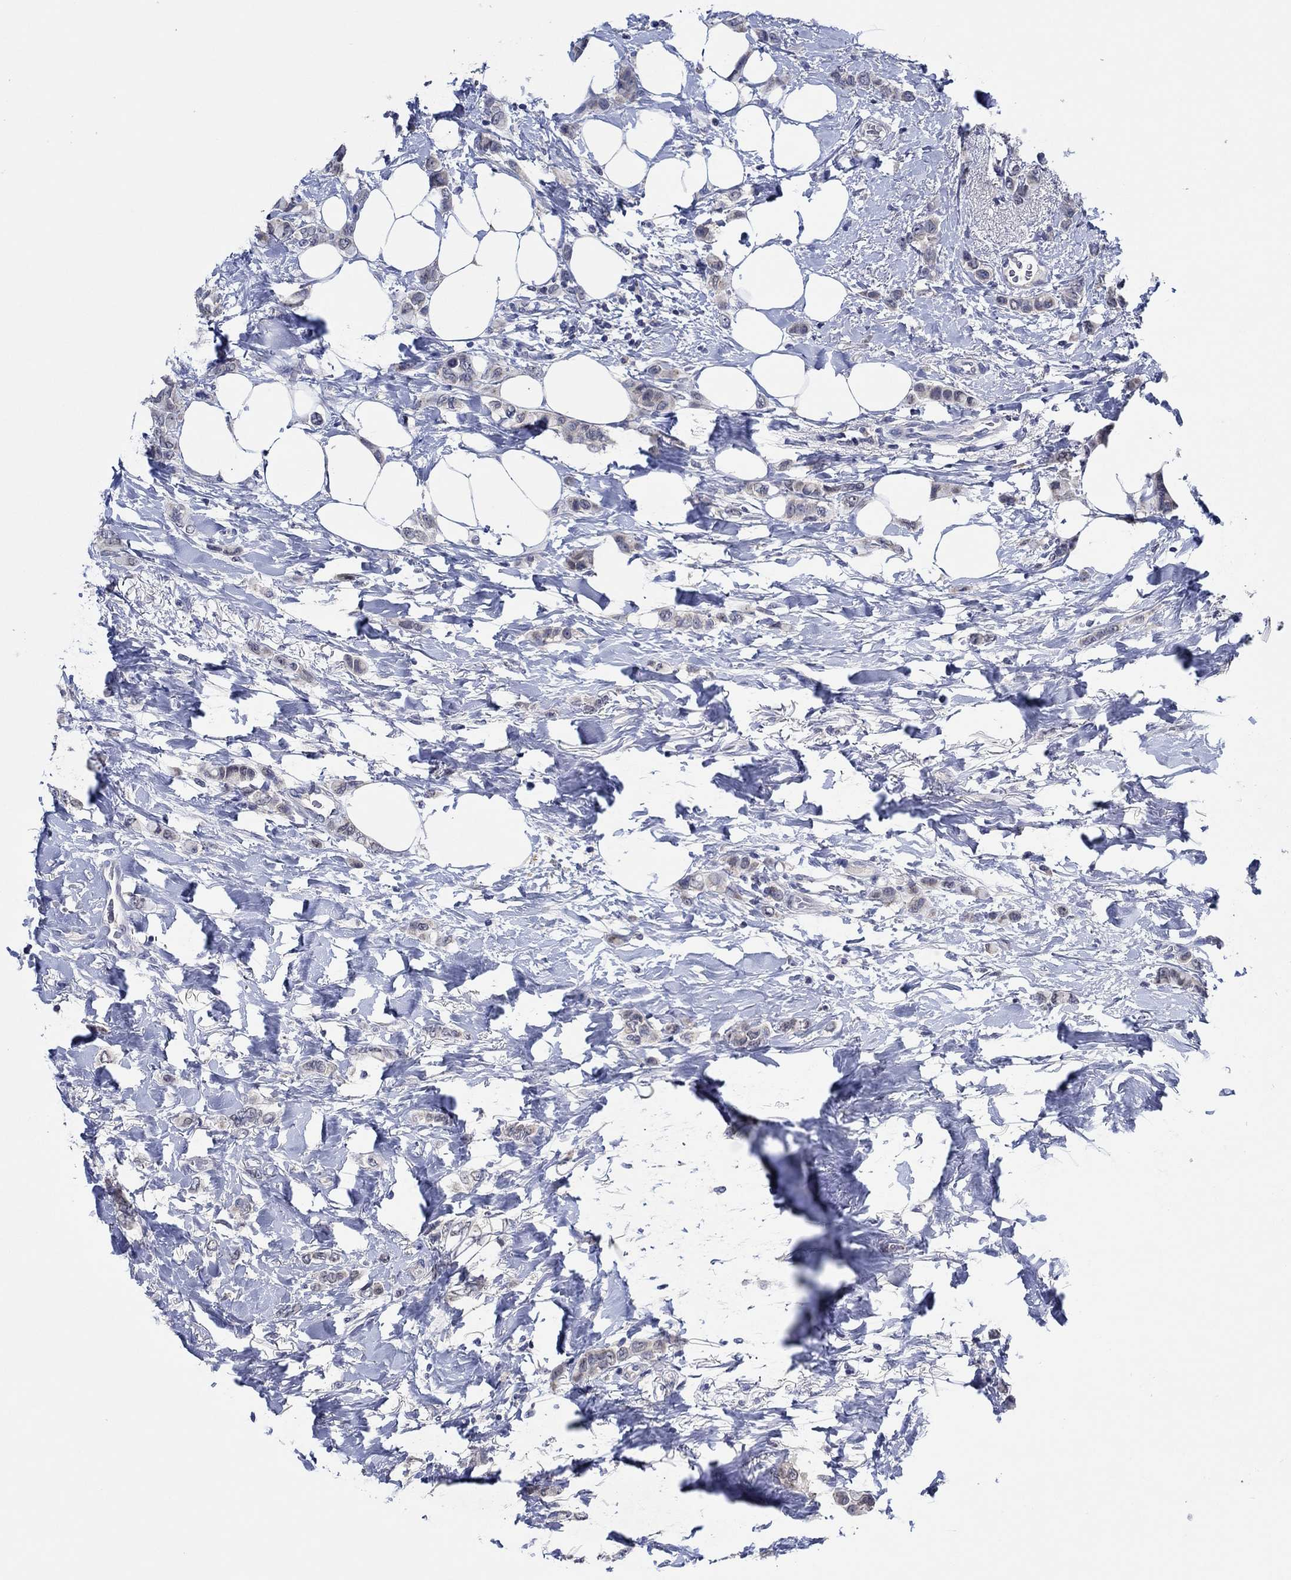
{"staining": {"intensity": "weak", "quantity": "<25%", "location": "cytoplasmic/membranous"}, "tissue": "breast cancer", "cell_type": "Tumor cells", "image_type": "cancer", "snomed": [{"axis": "morphology", "description": "Lobular carcinoma"}, {"axis": "topography", "description": "Breast"}], "caption": "Image shows no significant protein expression in tumor cells of breast lobular carcinoma. The staining is performed using DAB brown chromogen with nuclei counter-stained in using hematoxylin.", "gene": "PRRT3", "patient": {"sex": "female", "age": 66}}